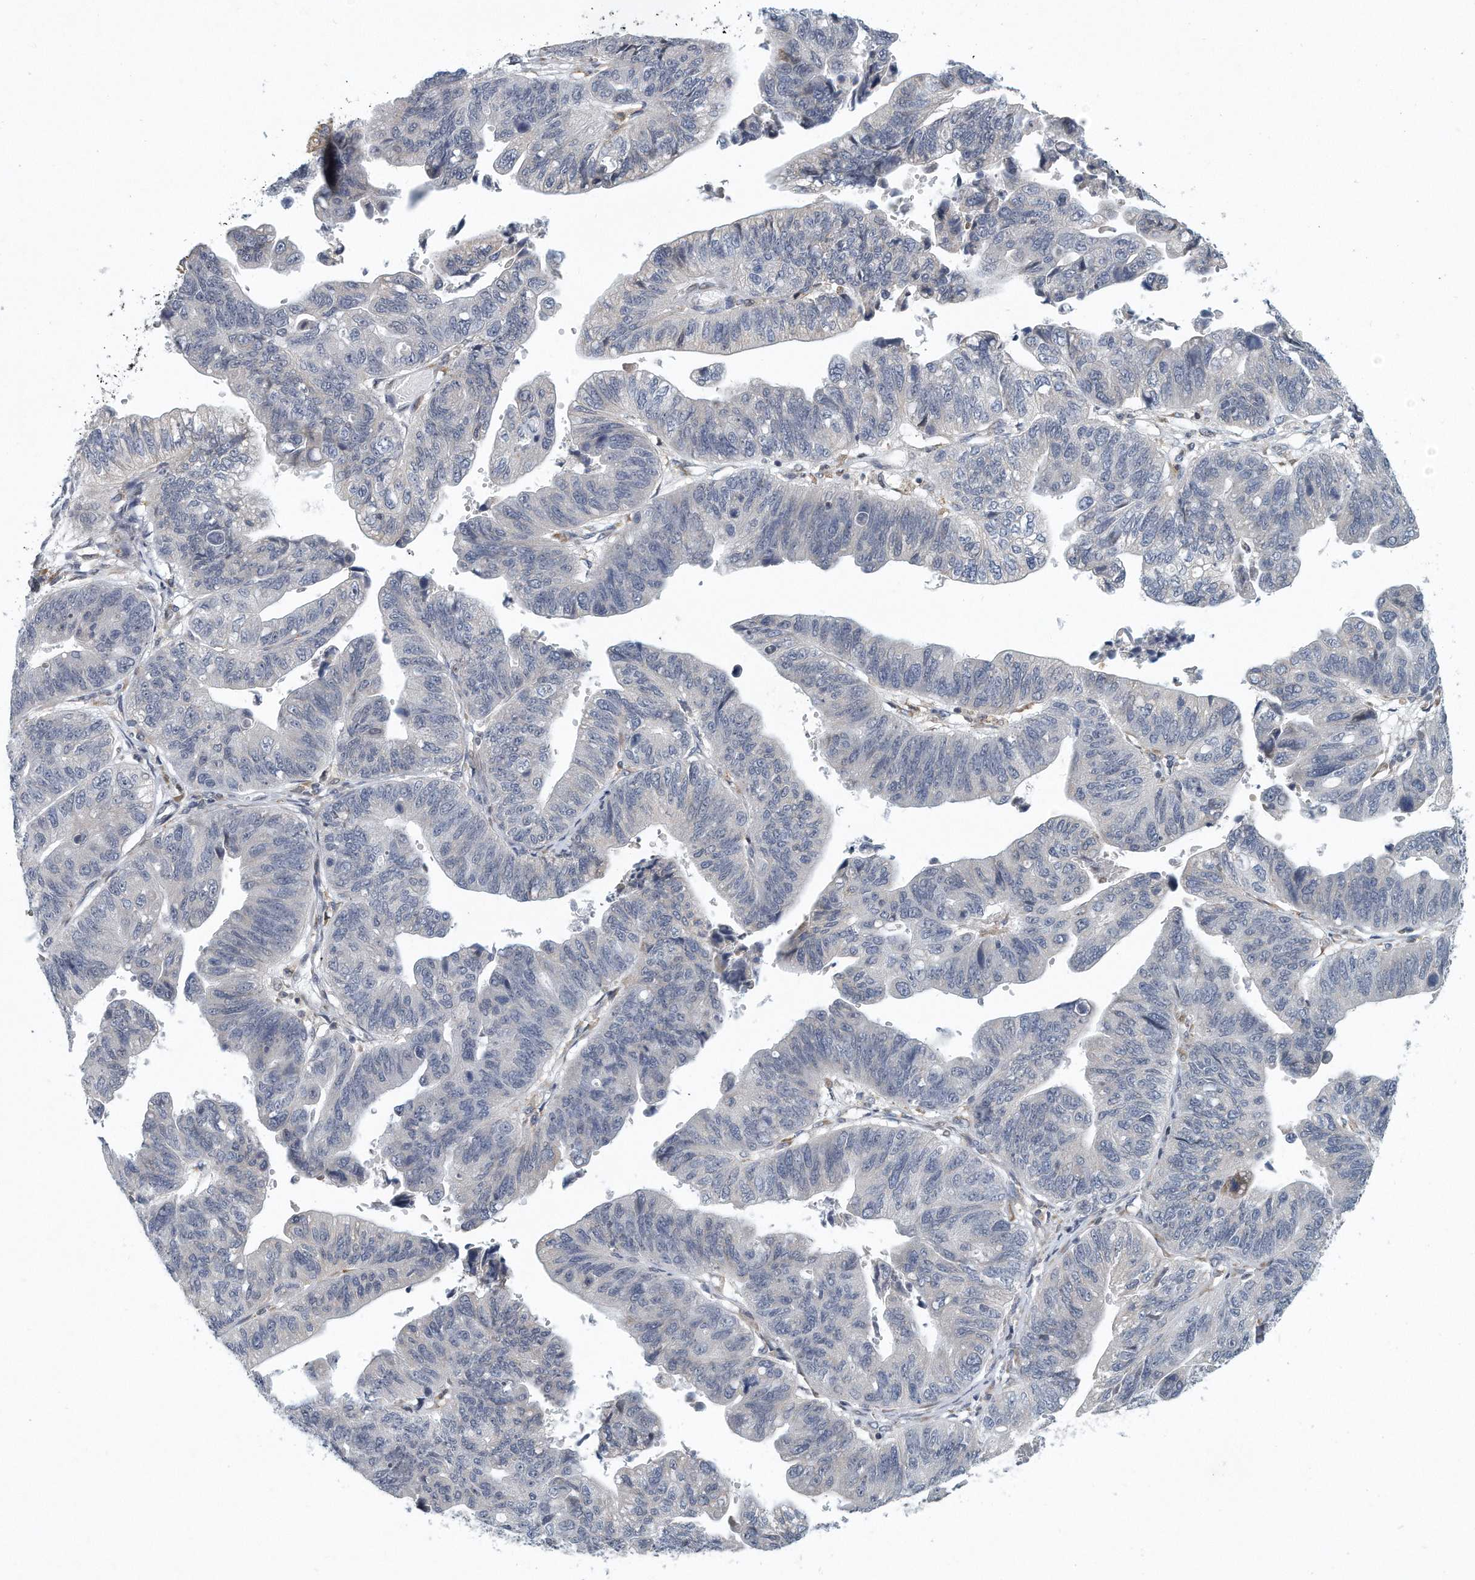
{"staining": {"intensity": "negative", "quantity": "none", "location": "none"}, "tissue": "stomach cancer", "cell_type": "Tumor cells", "image_type": "cancer", "snomed": [{"axis": "morphology", "description": "Adenocarcinoma, NOS"}, {"axis": "topography", "description": "Stomach"}], "caption": "DAB (3,3'-diaminobenzidine) immunohistochemical staining of human stomach adenocarcinoma exhibits no significant staining in tumor cells.", "gene": "VLDLR", "patient": {"sex": "male", "age": 59}}